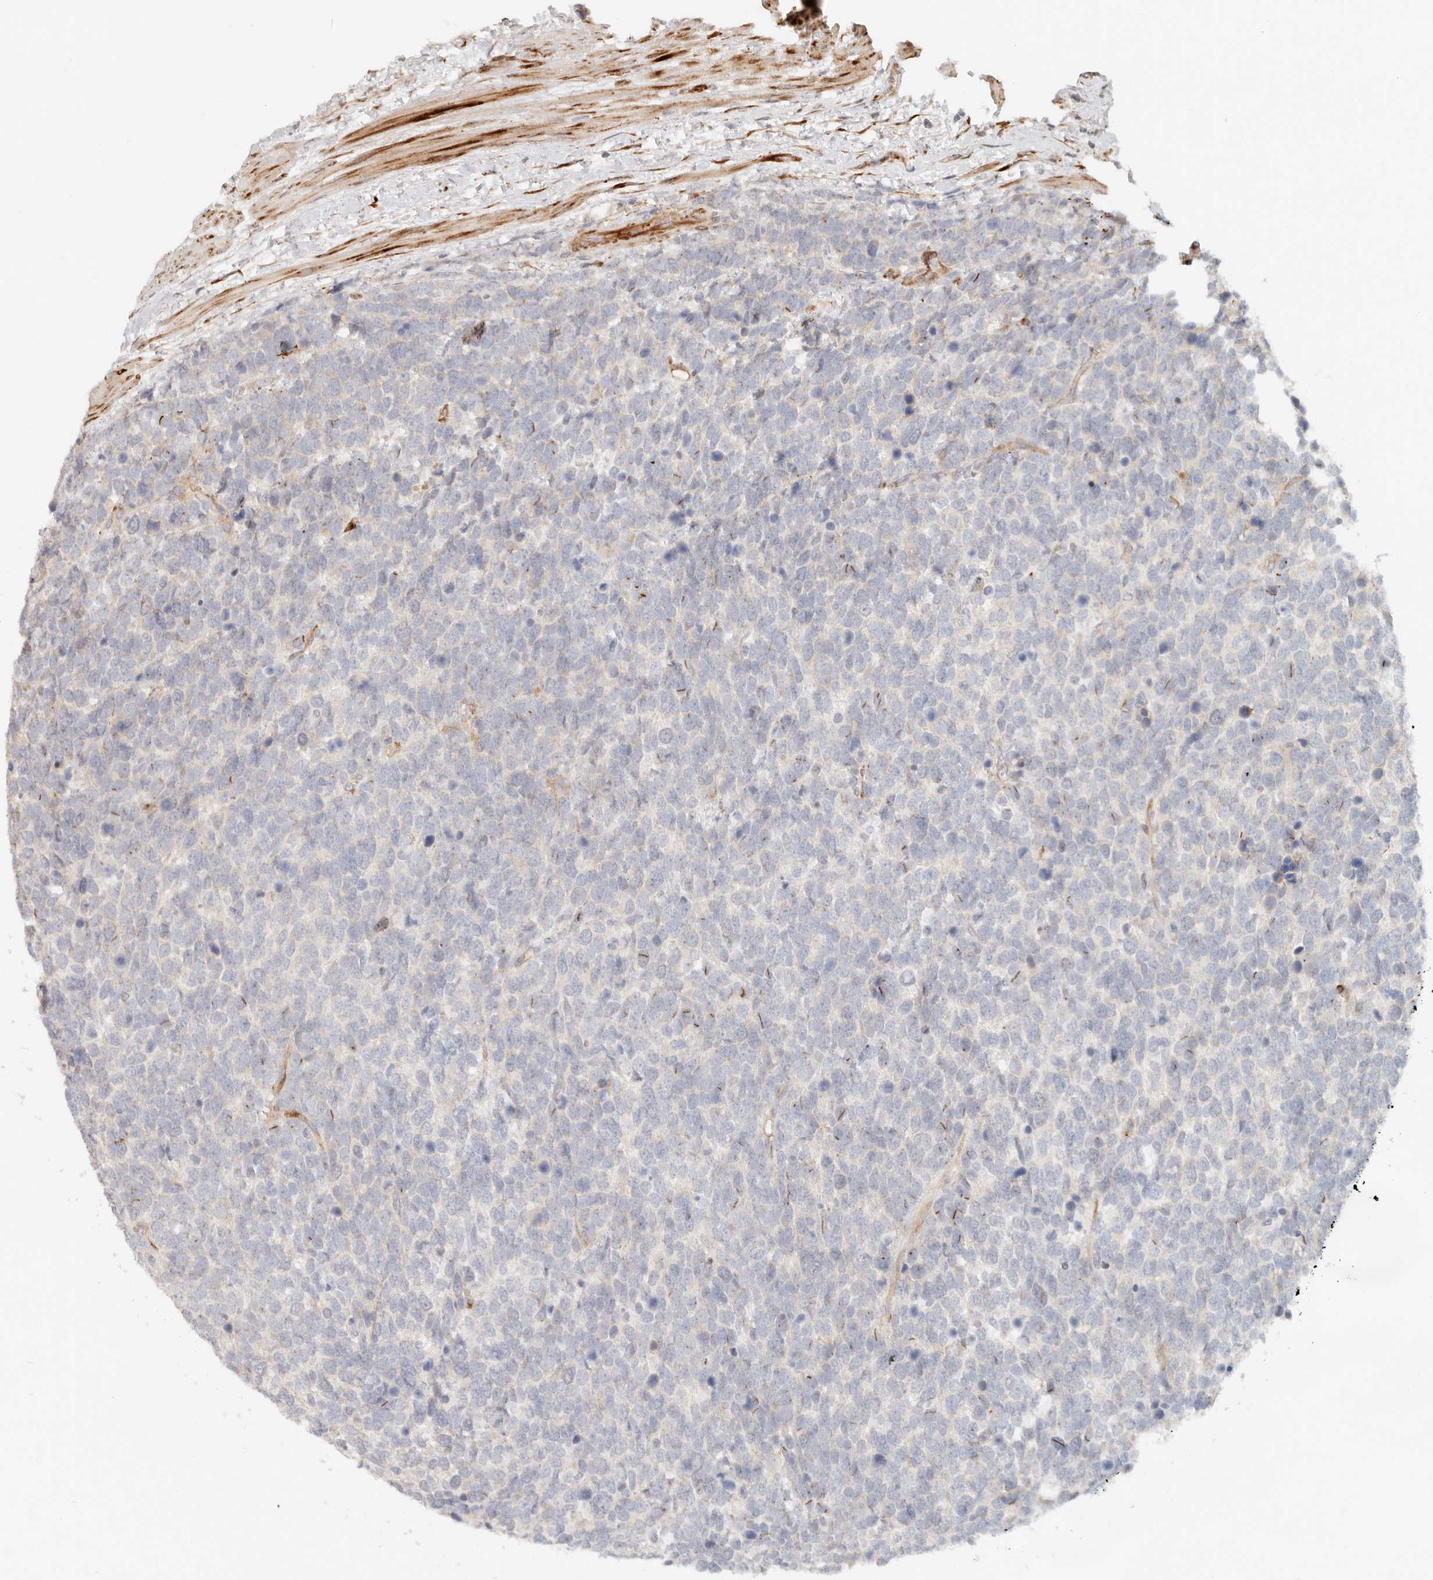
{"staining": {"intensity": "moderate", "quantity": "<25%", "location": "cytoplasmic/membranous,nuclear"}, "tissue": "urothelial cancer", "cell_type": "Tumor cells", "image_type": "cancer", "snomed": [{"axis": "morphology", "description": "Urothelial carcinoma, High grade"}, {"axis": "topography", "description": "Urinary bladder"}], "caption": "High-magnification brightfield microscopy of urothelial cancer stained with DAB (brown) and counterstained with hematoxylin (blue). tumor cells exhibit moderate cytoplasmic/membranous and nuclear expression is seen in approximately<25% of cells.", "gene": "SASS6", "patient": {"sex": "female", "age": 82}}